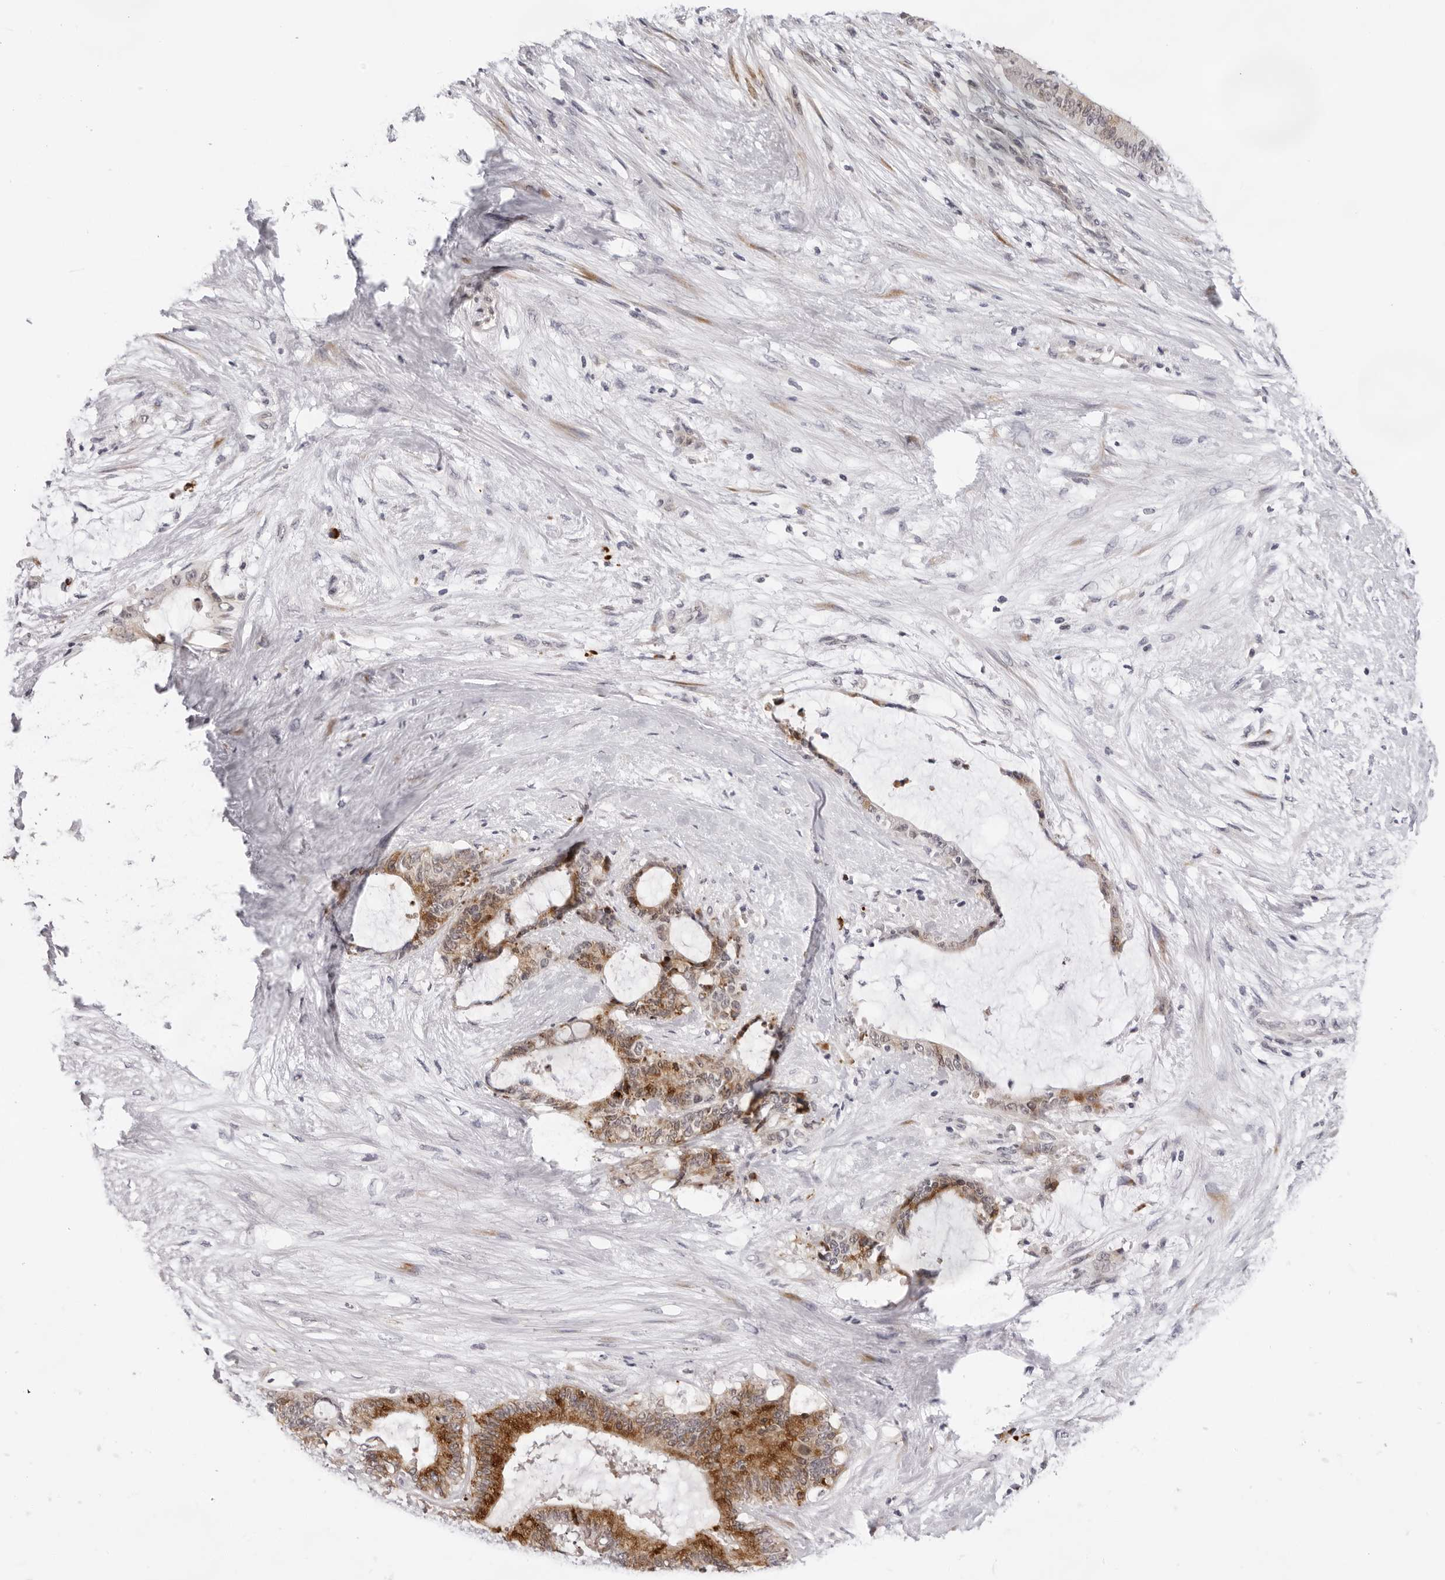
{"staining": {"intensity": "moderate", "quantity": ">75%", "location": "cytoplasmic/membranous"}, "tissue": "liver cancer", "cell_type": "Tumor cells", "image_type": "cancer", "snomed": [{"axis": "morphology", "description": "Normal tissue, NOS"}, {"axis": "morphology", "description": "Cholangiocarcinoma"}, {"axis": "topography", "description": "Liver"}, {"axis": "topography", "description": "Peripheral nerve tissue"}], "caption": "Tumor cells display moderate cytoplasmic/membranous positivity in about >75% of cells in liver cancer. The protein is shown in brown color, while the nuclei are stained blue.", "gene": "IL17RA", "patient": {"sex": "female", "age": 73}}